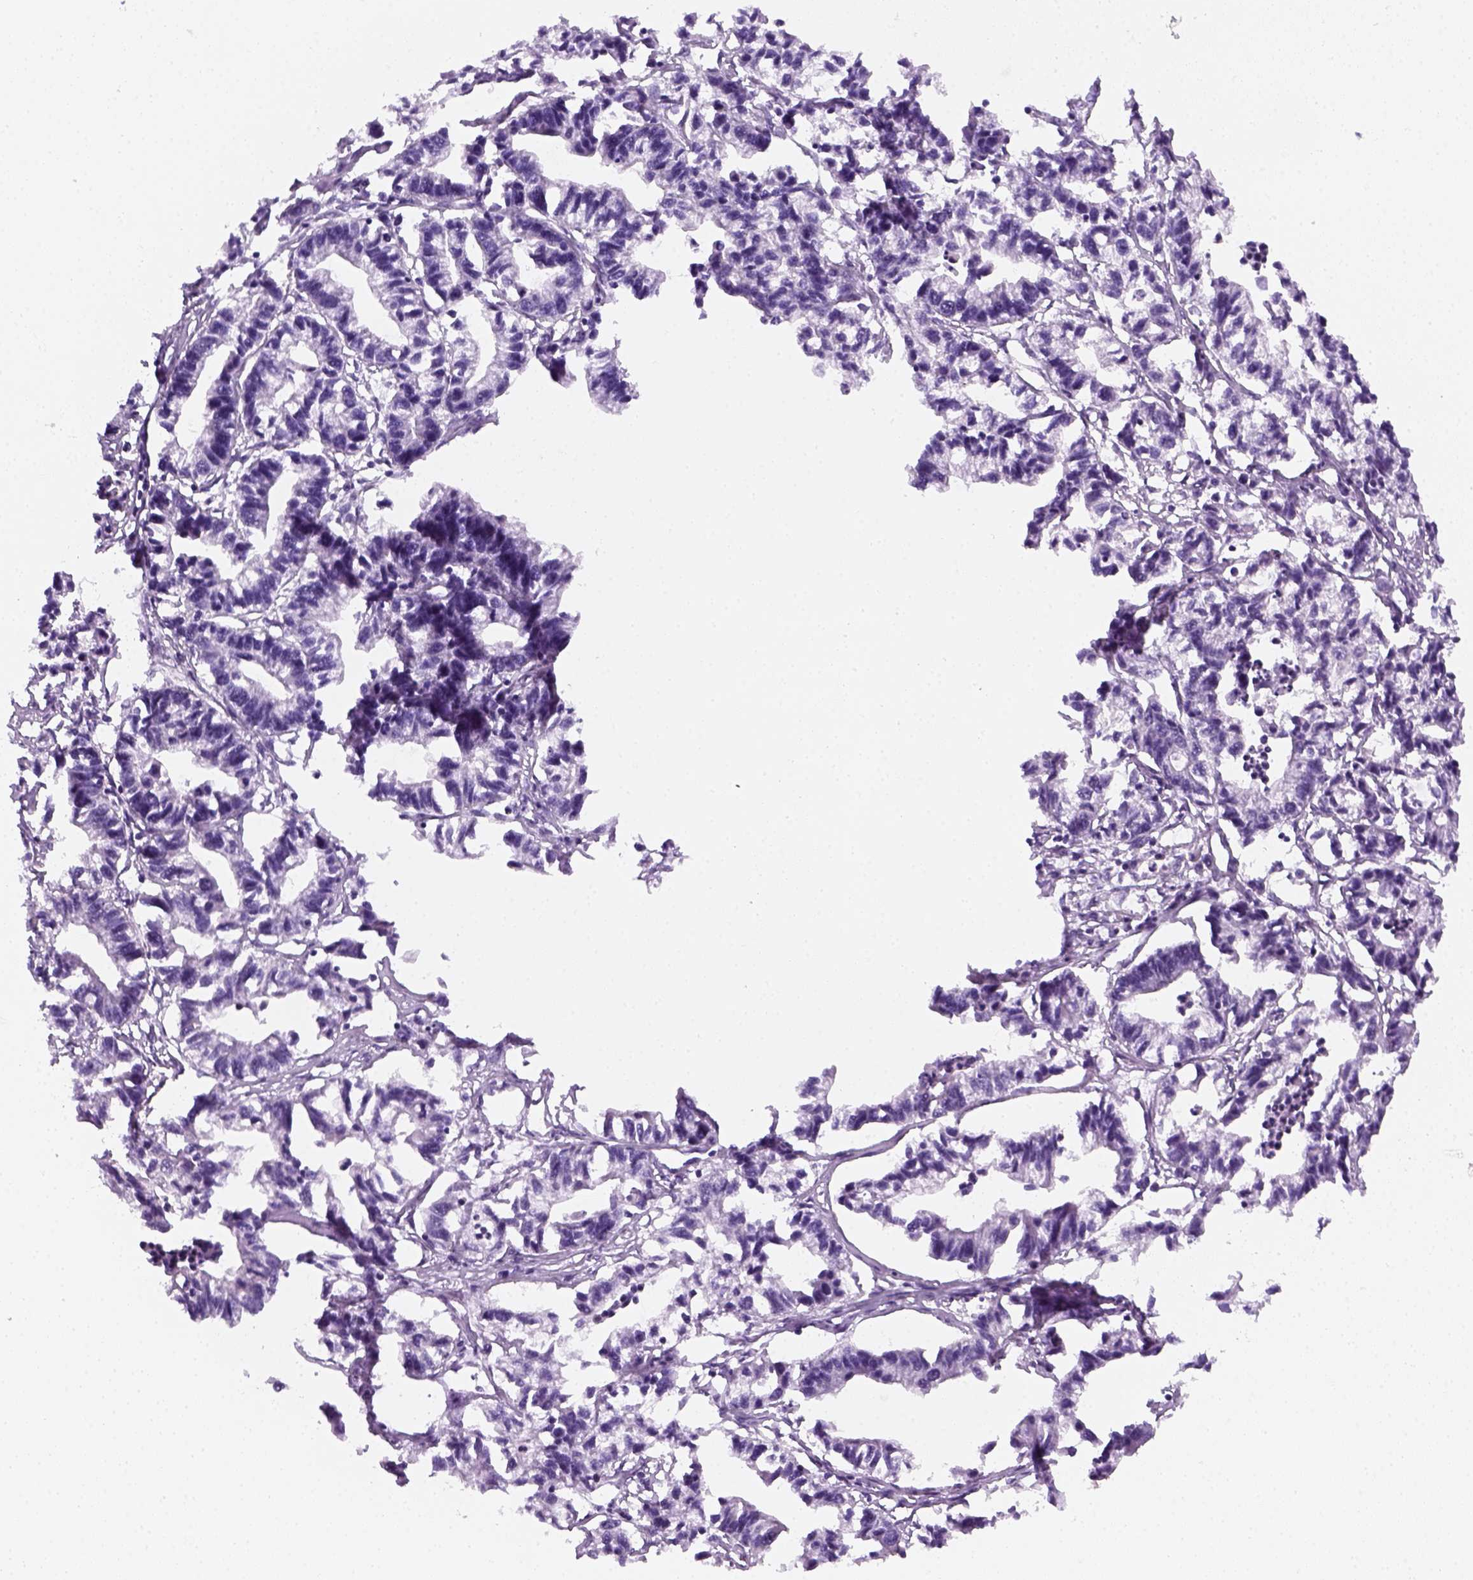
{"staining": {"intensity": "negative", "quantity": "none", "location": "none"}, "tissue": "stomach cancer", "cell_type": "Tumor cells", "image_type": "cancer", "snomed": [{"axis": "morphology", "description": "Adenocarcinoma, NOS"}, {"axis": "topography", "description": "Stomach"}], "caption": "IHC histopathology image of neoplastic tissue: adenocarcinoma (stomach) stained with DAB (3,3'-diaminobenzidine) demonstrates no significant protein staining in tumor cells.", "gene": "AQP3", "patient": {"sex": "male", "age": 83}}